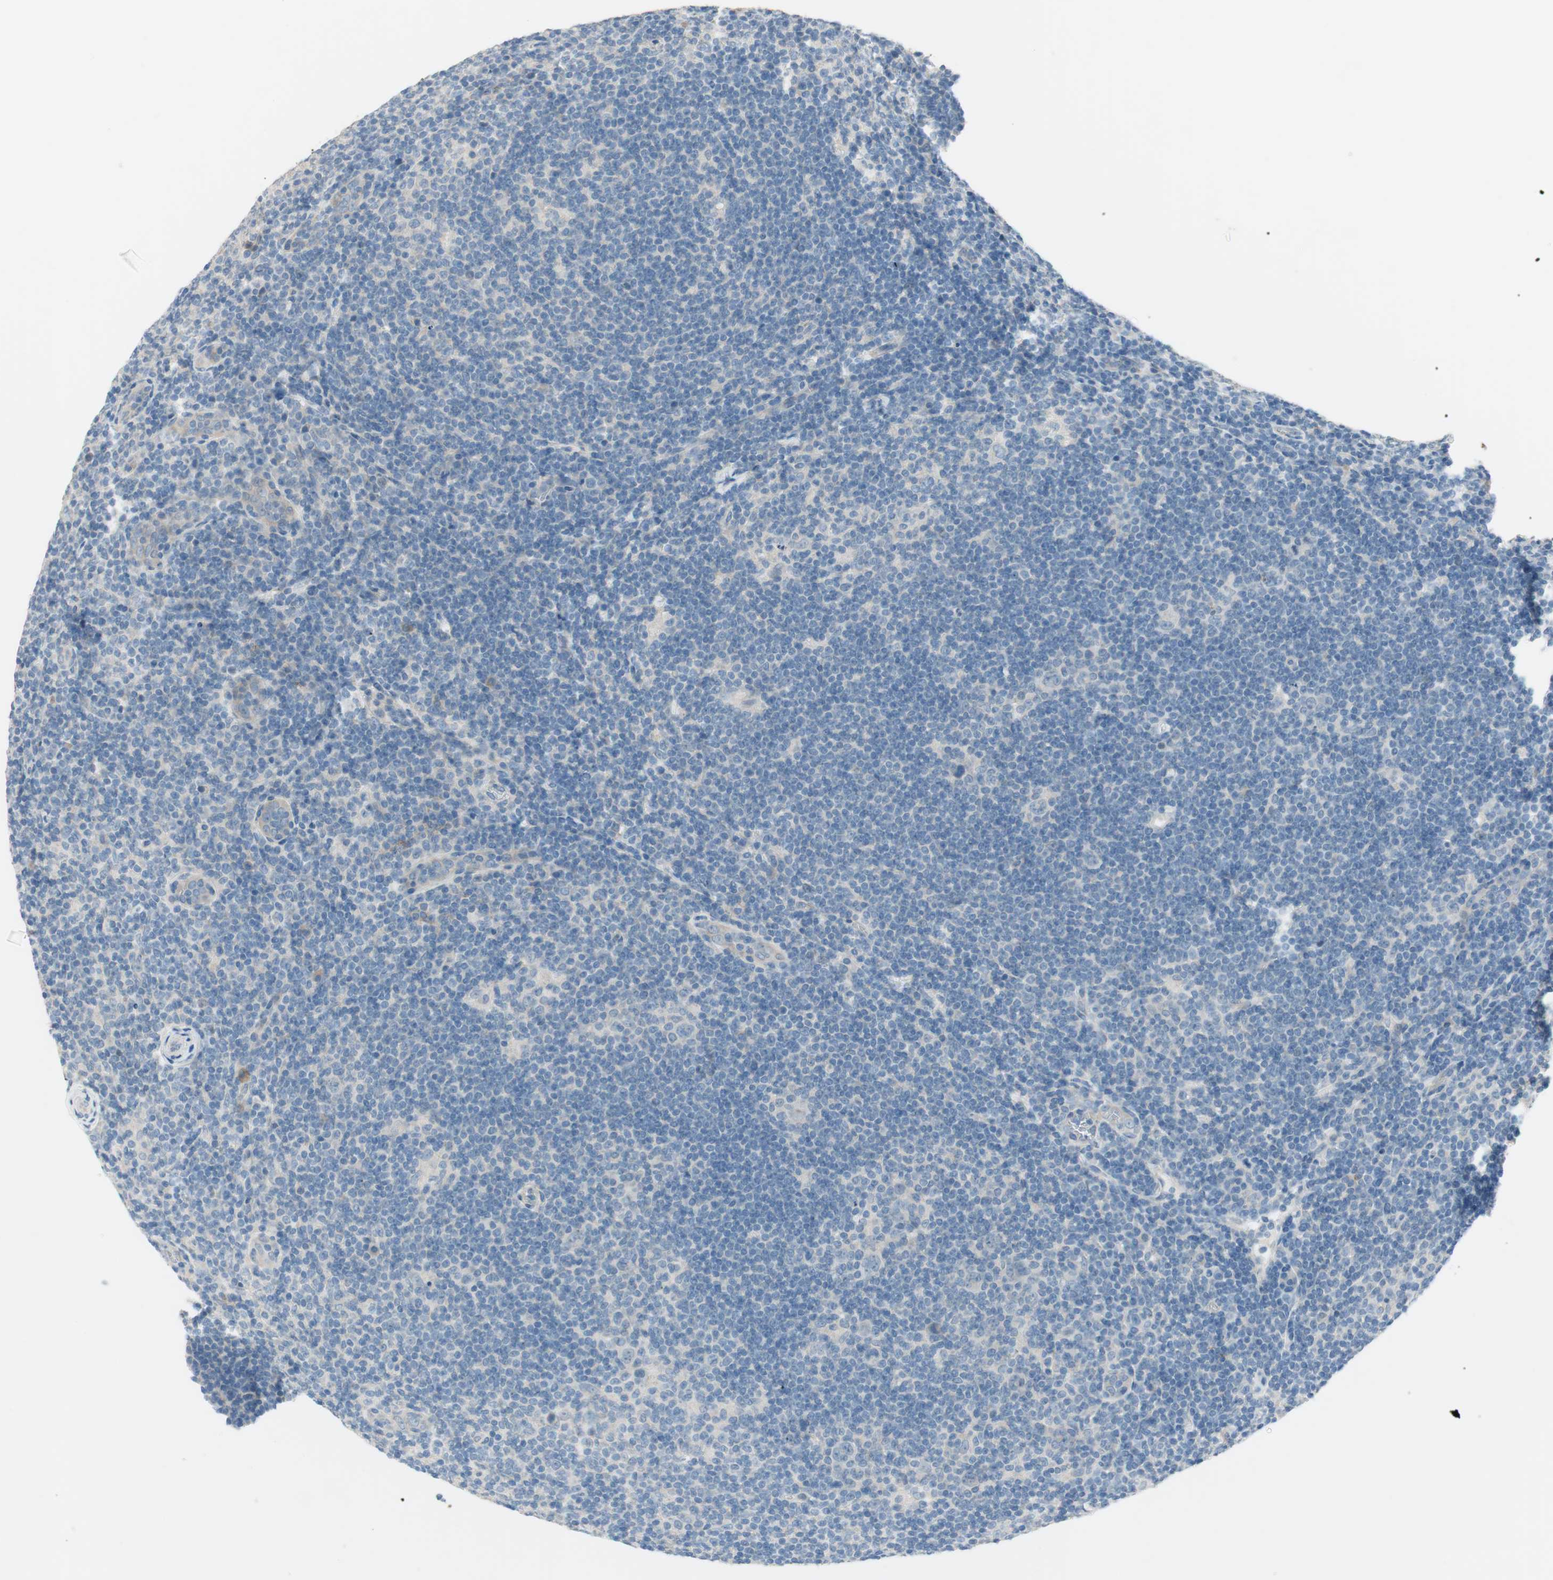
{"staining": {"intensity": "negative", "quantity": "none", "location": "none"}, "tissue": "lymphoma", "cell_type": "Tumor cells", "image_type": "cancer", "snomed": [{"axis": "morphology", "description": "Hodgkin's disease, NOS"}, {"axis": "topography", "description": "Lymph node"}], "caption": "This is an IHC histopathology image of Hodgkin's disease. There is no positivity in tumor cells.", "gene": "PRRG4", "patient": {"sex": "female", "age": 57}}